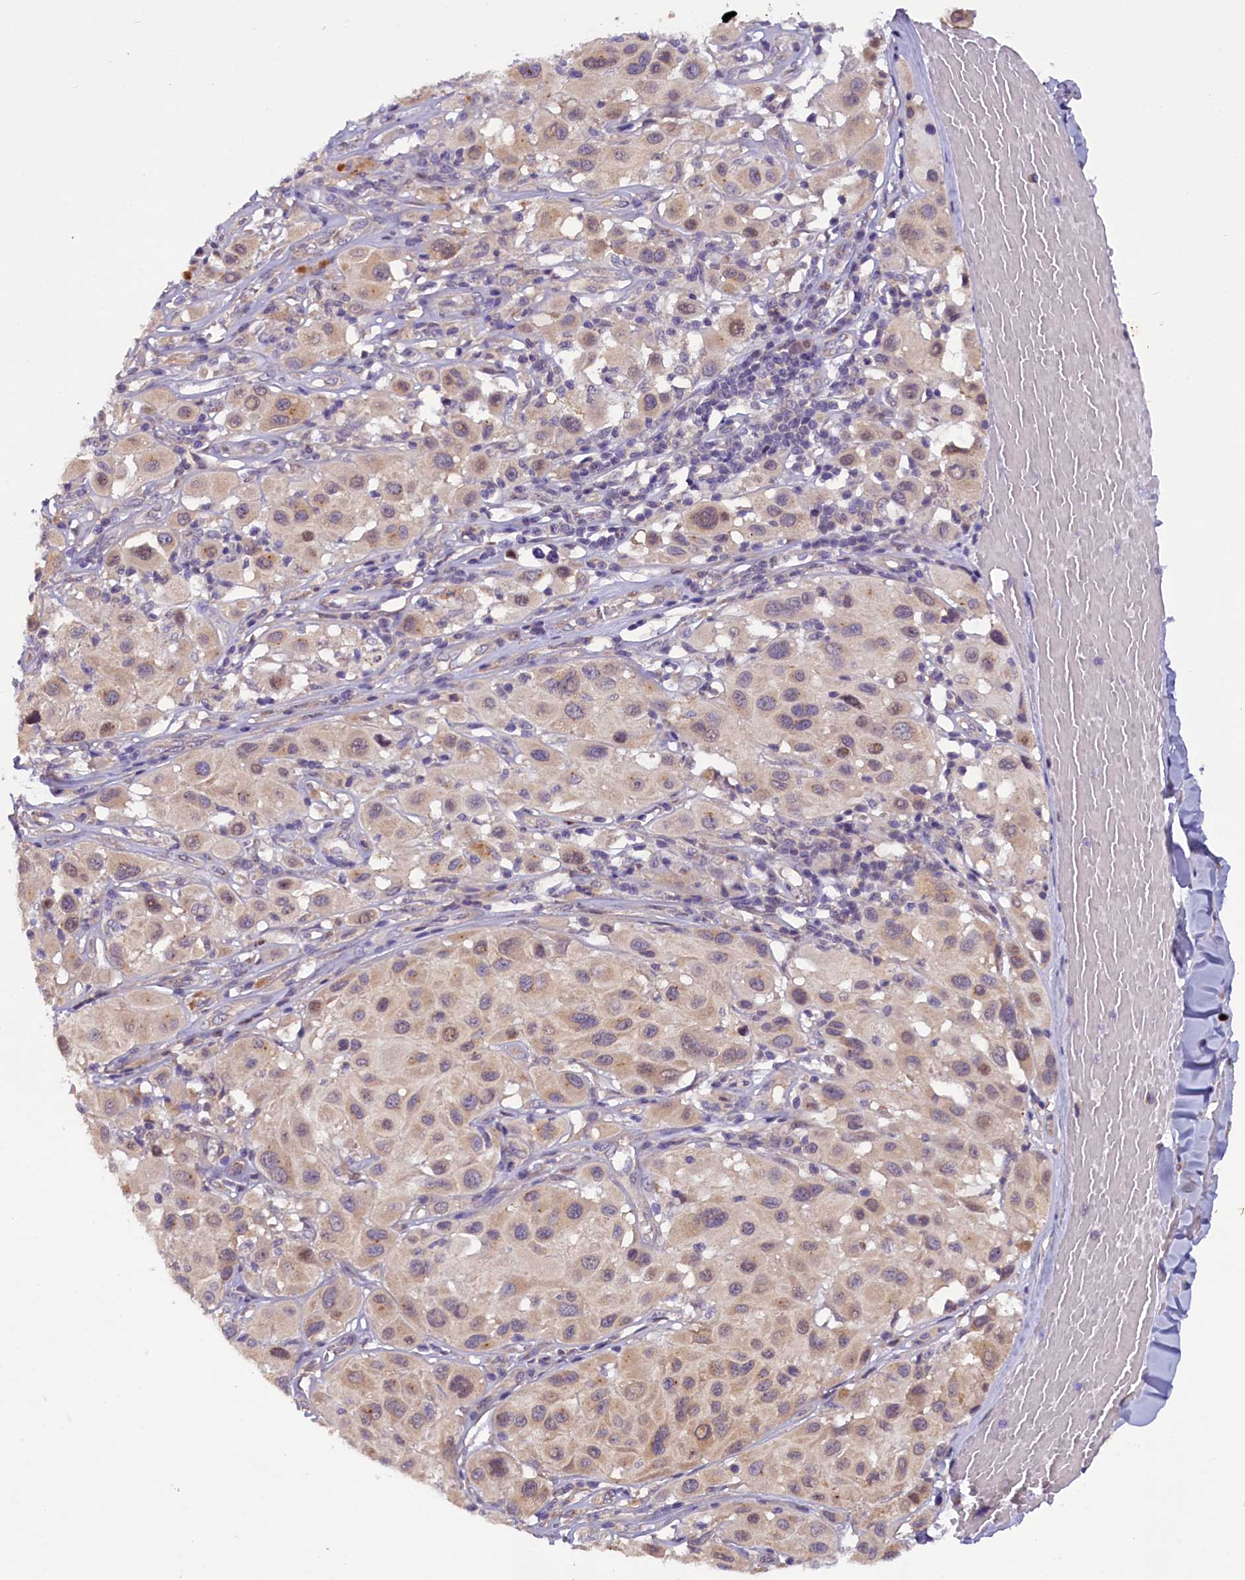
{"staining": {"intensity": "moderate", "quantity": "<25%", "location": "cytoplasmic/membranous"}, "tissue": "melanoma", "cell_type": "Tumor cells", "image_type": "cancer", "snomed": [{"axis": "morphology", "description": "Malignant melanoma, Metastatic site"}, {"axis": "topography", "description": "Skin"}], "caption": "Melanoma stained with a protein marker reveals moderate staining in tumor cells.", "gene": "CCDC9B", "patient": {"sex": "male", "age": 41}}